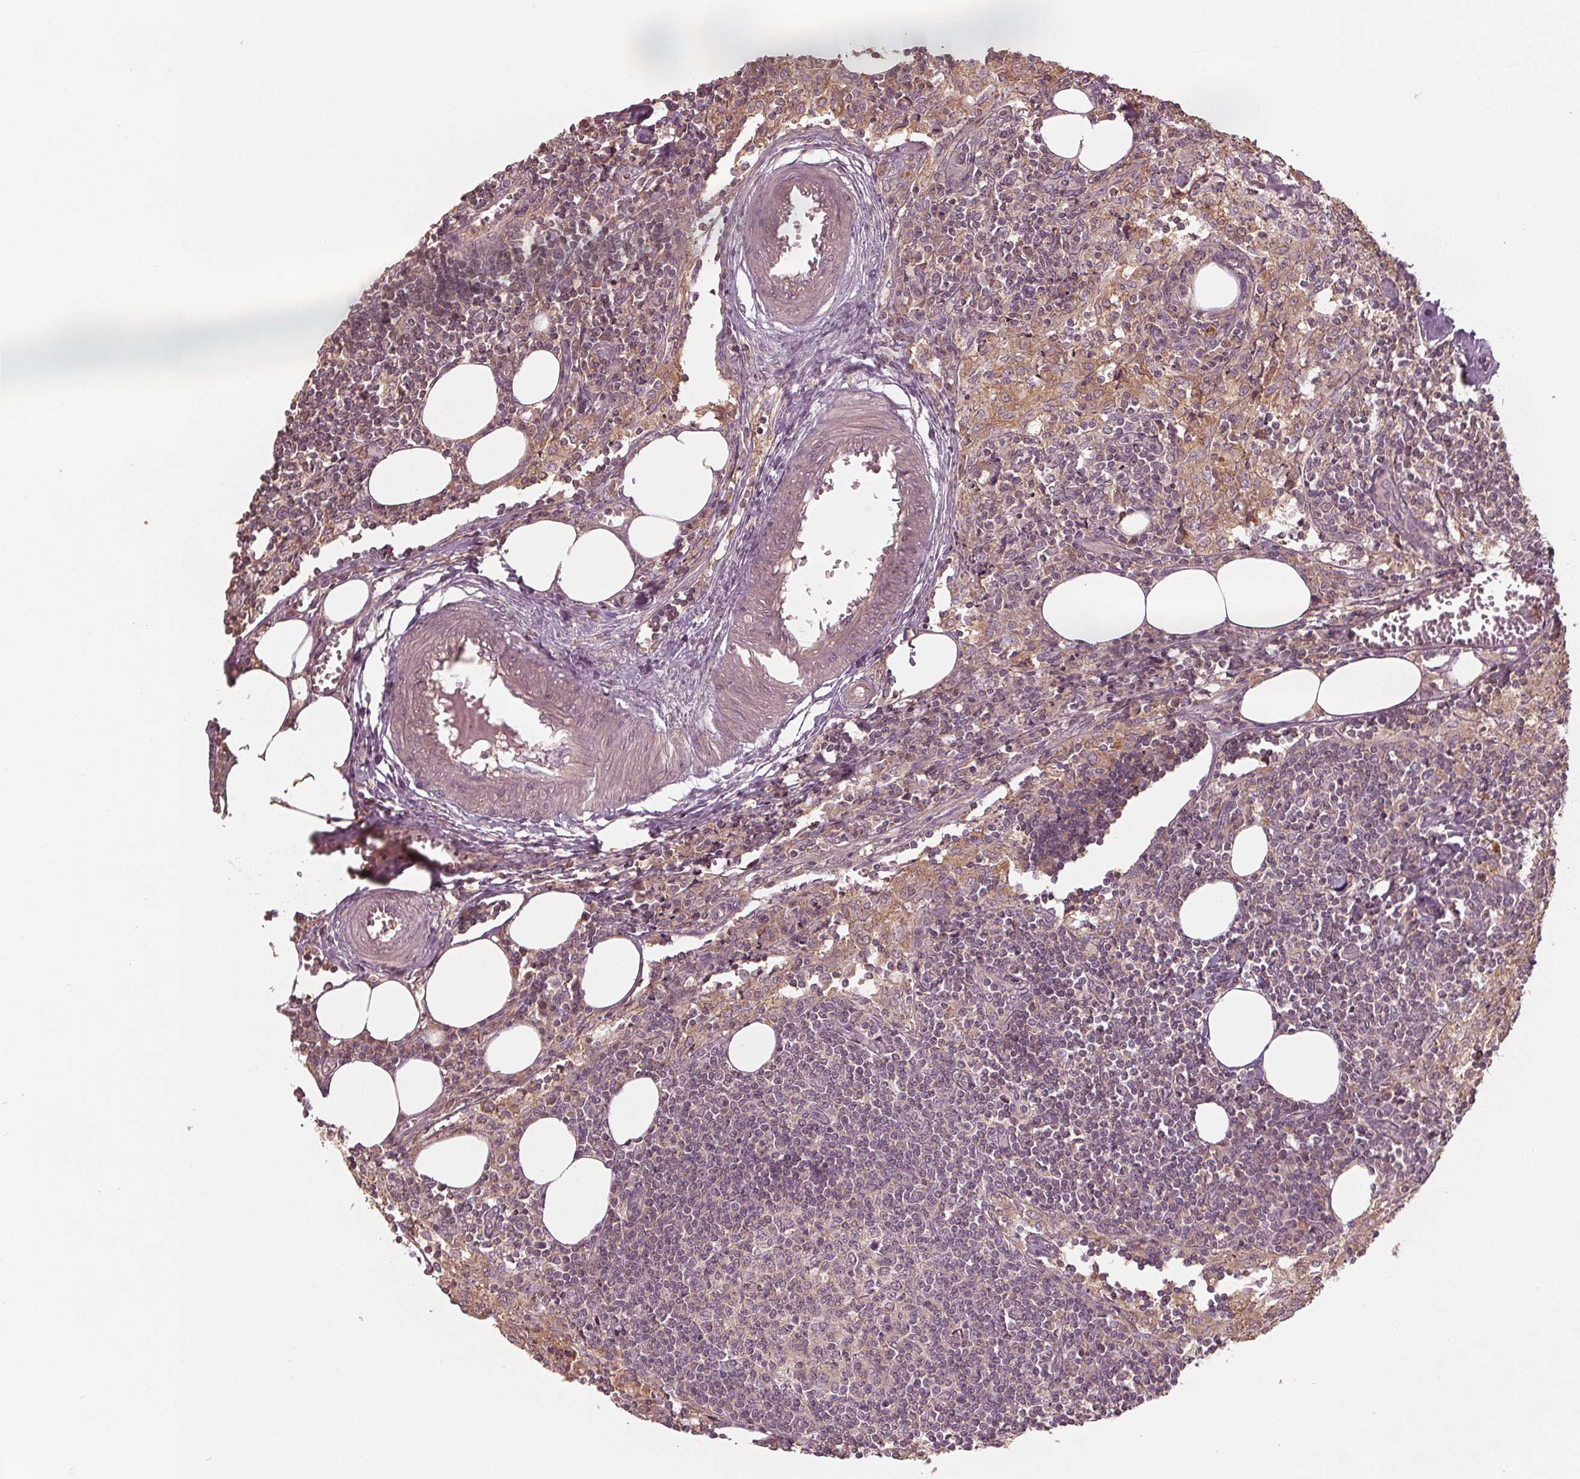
{"staining": {"intensity": "weak", "quantity": "<25%", "location": "cytoplasmic/membranous"}, "tissue": "lymph node", "cell_type": "Germinal center cells", "image_type": "normal", "snomed": [{"axis": "morphology", "description": "Normal tissue, NOS"}, {"axis": "topography", "description": "Lymph node"}], "caption": "High magnification brightfield microscopy of normal lymph node stained with DAB (brown) and counterstained with hematoxylin (blue): germinal center cells show no significant staining. (Brightfield microscopy of DAB immunohistochemistry at high magnification).", "gene": "GNB2", "patient": {"sex": "male", "age": 55}}